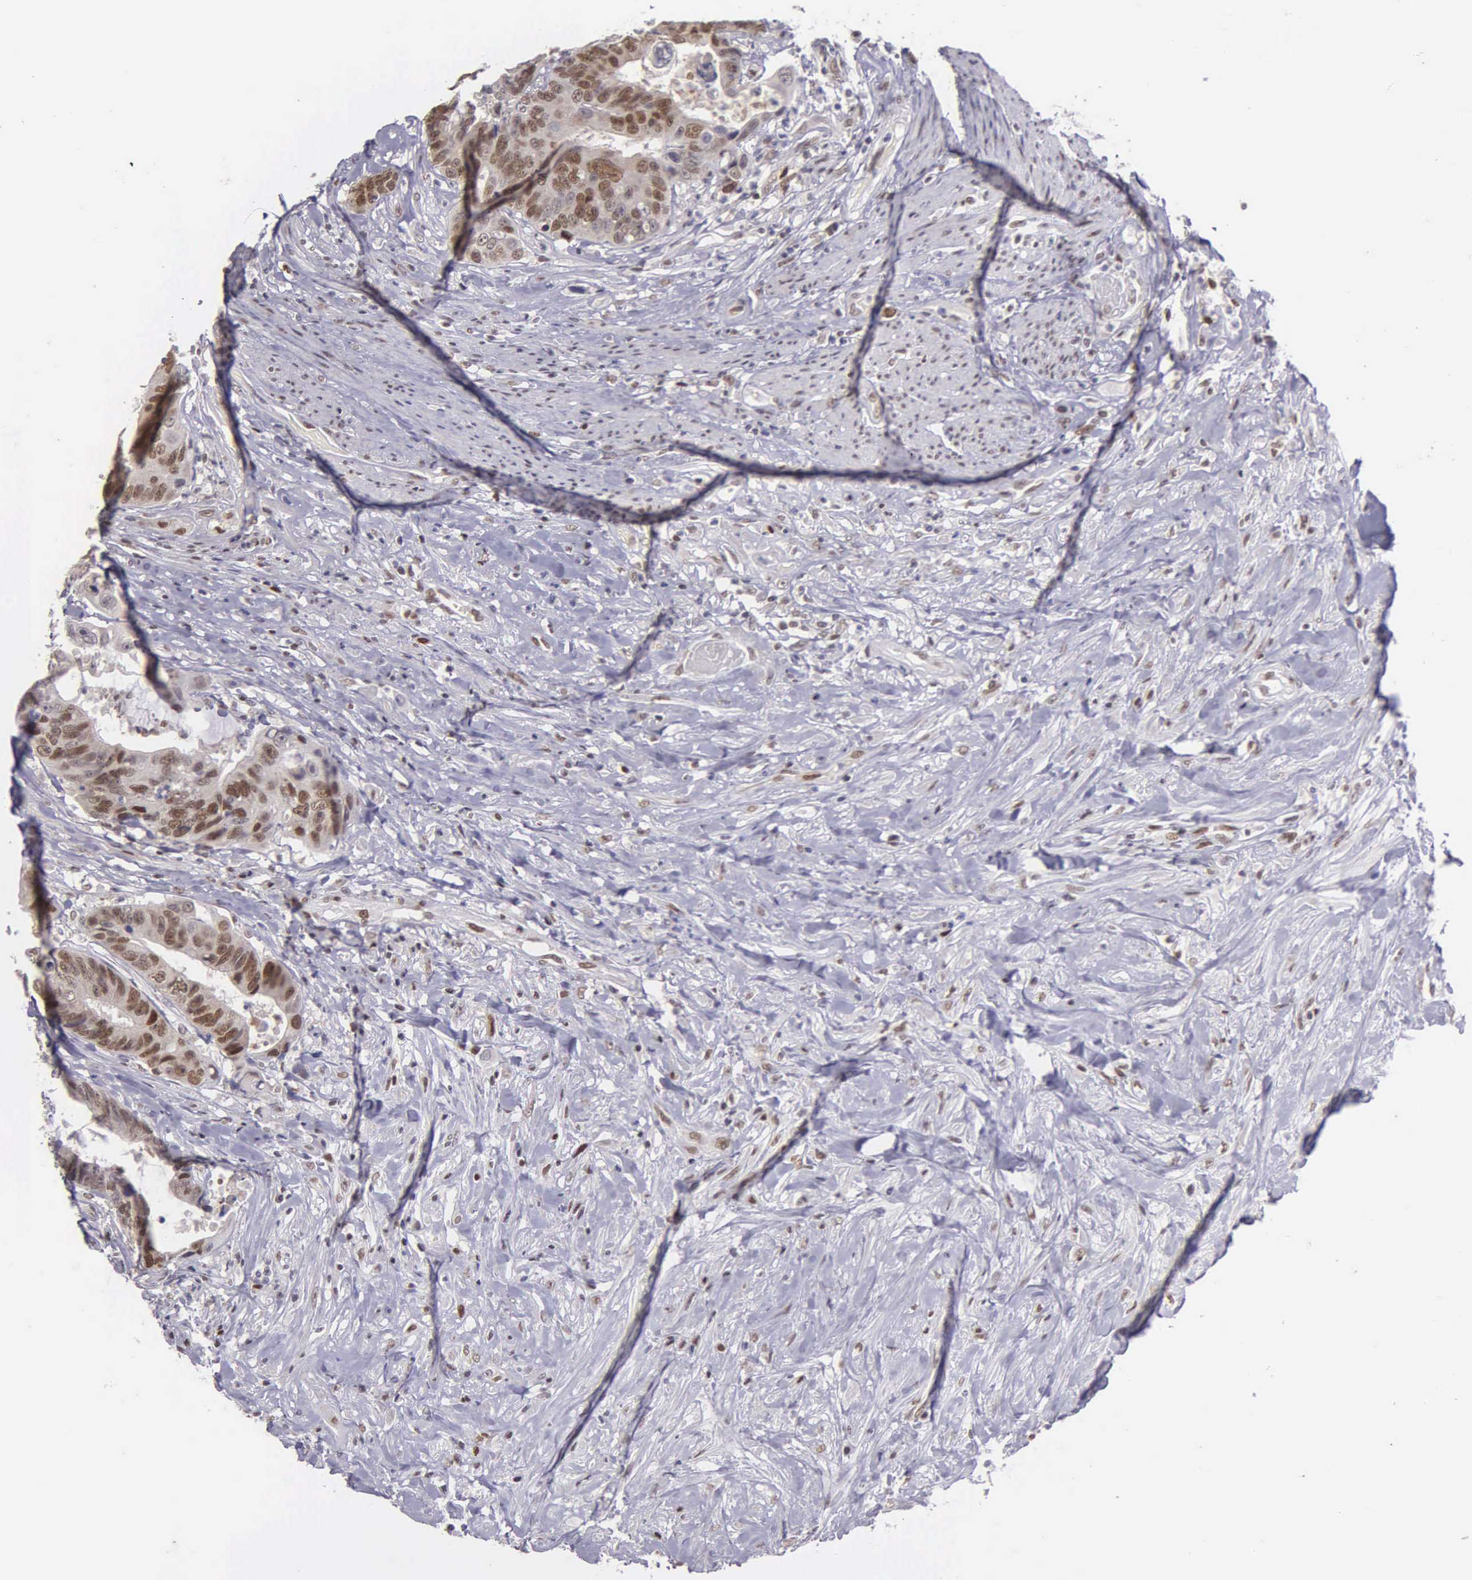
{"staining": {"intensity": "moderate", "quantity": "25%-75%", "location": "cytoplasmic/membranous,nuclear"}, "tissue": "colorectal cancer", "cell_type": "Tumor cells", "image_type": "cancer", "snomed": [{"axis": "morphology", "description": "Adenocarcinoma, NOS"}, {"axis": "topography", "description": "Rectum"}], "caption": "Adenocarcinoma (colorectal) stained for a protein (brown) shows moderate cytoplasmic/membranous and nuclear positive staining in approximately 25%-75% of tumor cells.", "gene": "UBR7", "patient": {"sex": "female", "age": 65}}